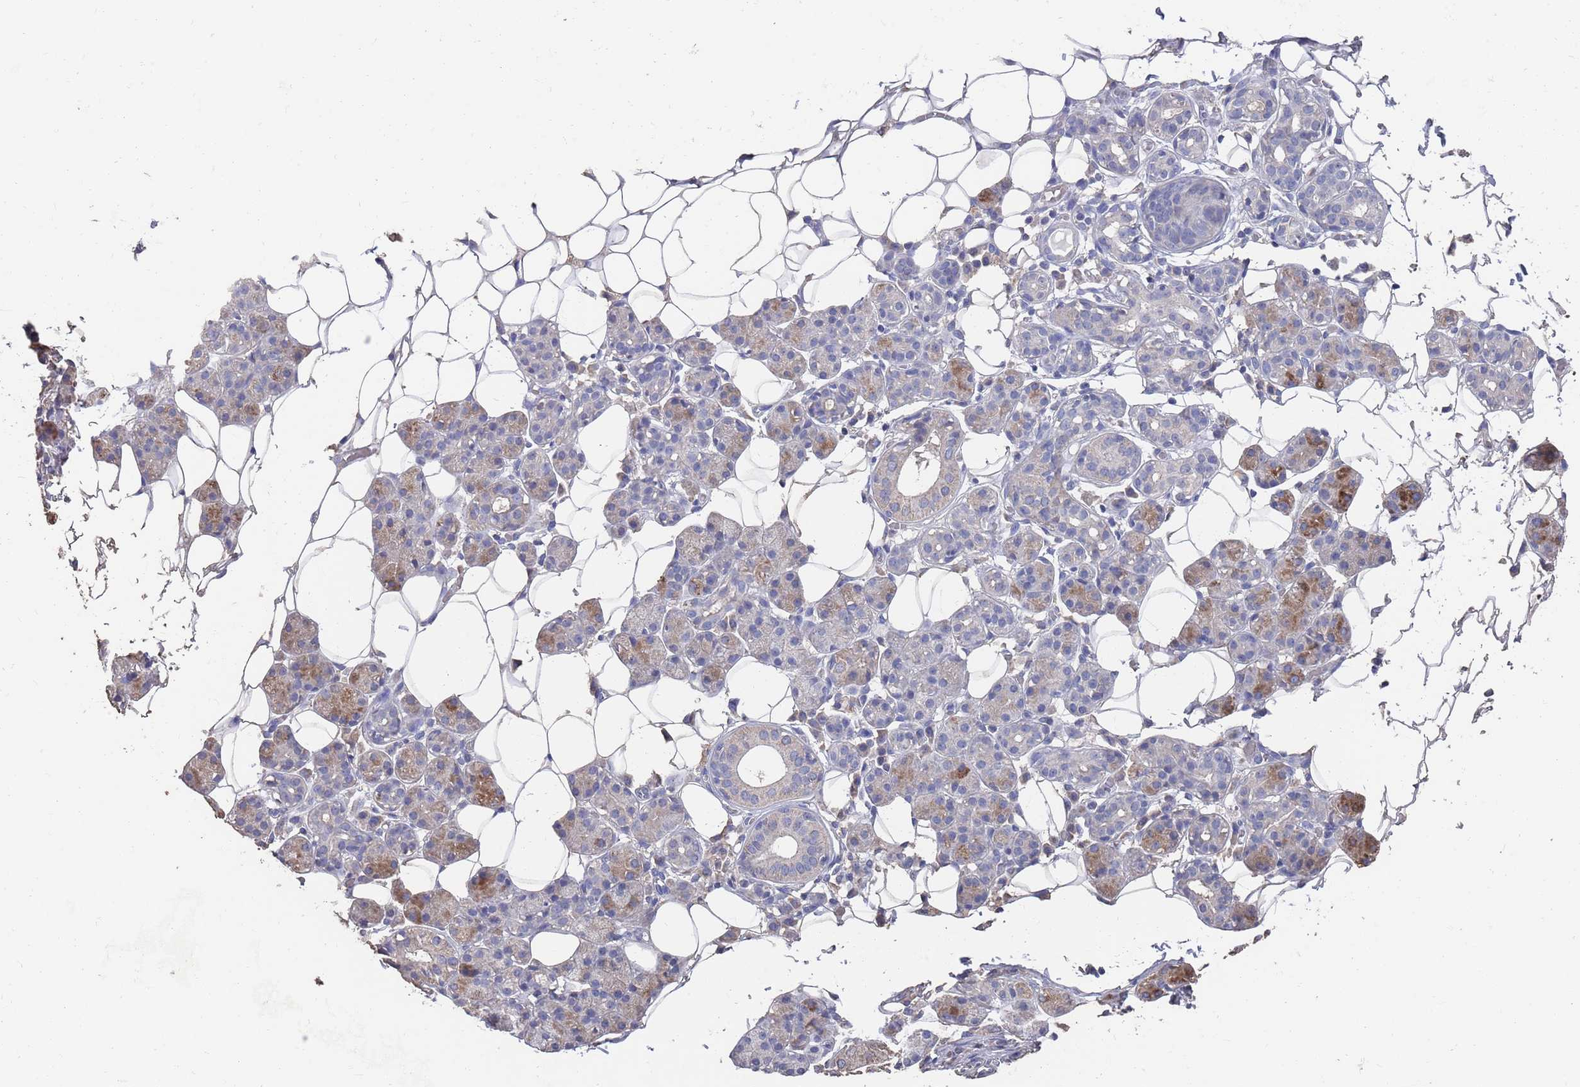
{"staining": {"intensity": "strong", "quantity": "<25%", "location": "cytoplasmic/membranous"}, "tissue": "salivary gland", "cell_type": "Glandular cells", "image_type": "normal", "snomed": [{"axis": "morphology", "description": "Normal tissue, NOS"}, {"axis": "topography", "description": "Salivary gland"}], "caption": "Strong cytoplasmic/membranous staining is present in about <25% of glandular cells in normal salivary gland. (DAB (3,3'-diaminobenzidine) = brown stain, brightfield microscopy at high magnification).", "gene": "BTBD18", "patient": {"sex": "female", "age": 33}}